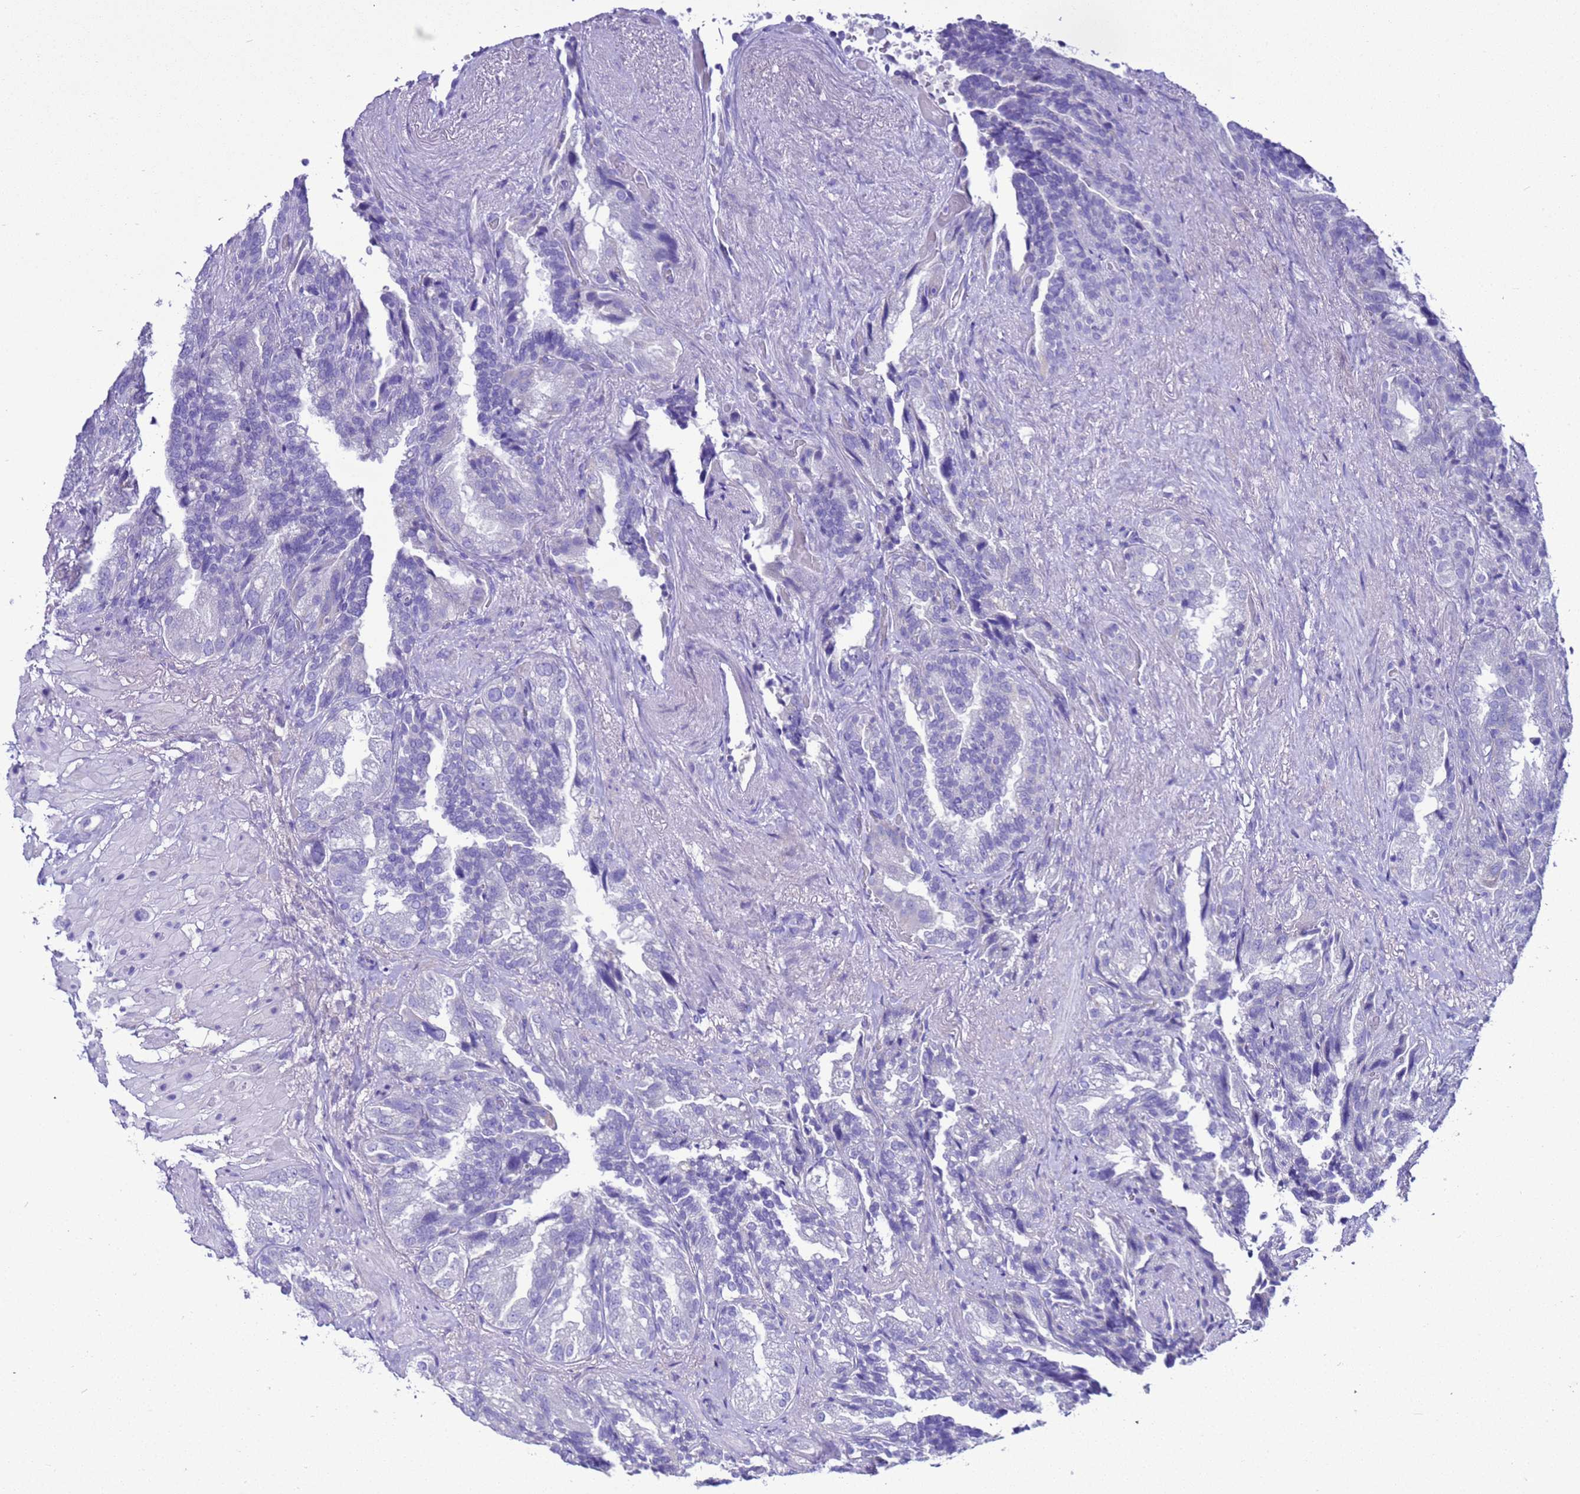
{"staining": {"intensity": "negative", "quantity": "none", "location": "none"}, "tissue": "seminal vesicle", "cell_type": "Glandular cells", "image_type": "normal", "snomed": [{"axis": "morphology", "description": "Normal tissue, NOS"}, {"axis": "topography", "description": "Seminal veicle"}, {"axis": "topography", "description": "Peripheral nerve tissue"}], "caption": "An IHC photomicrograph of unremarkable seminal vesicle is shown. There is no staining in glandular cells of seminal vesicle.", "gene": "BEST2", "patient": {"sex": "male", "age": 63}}